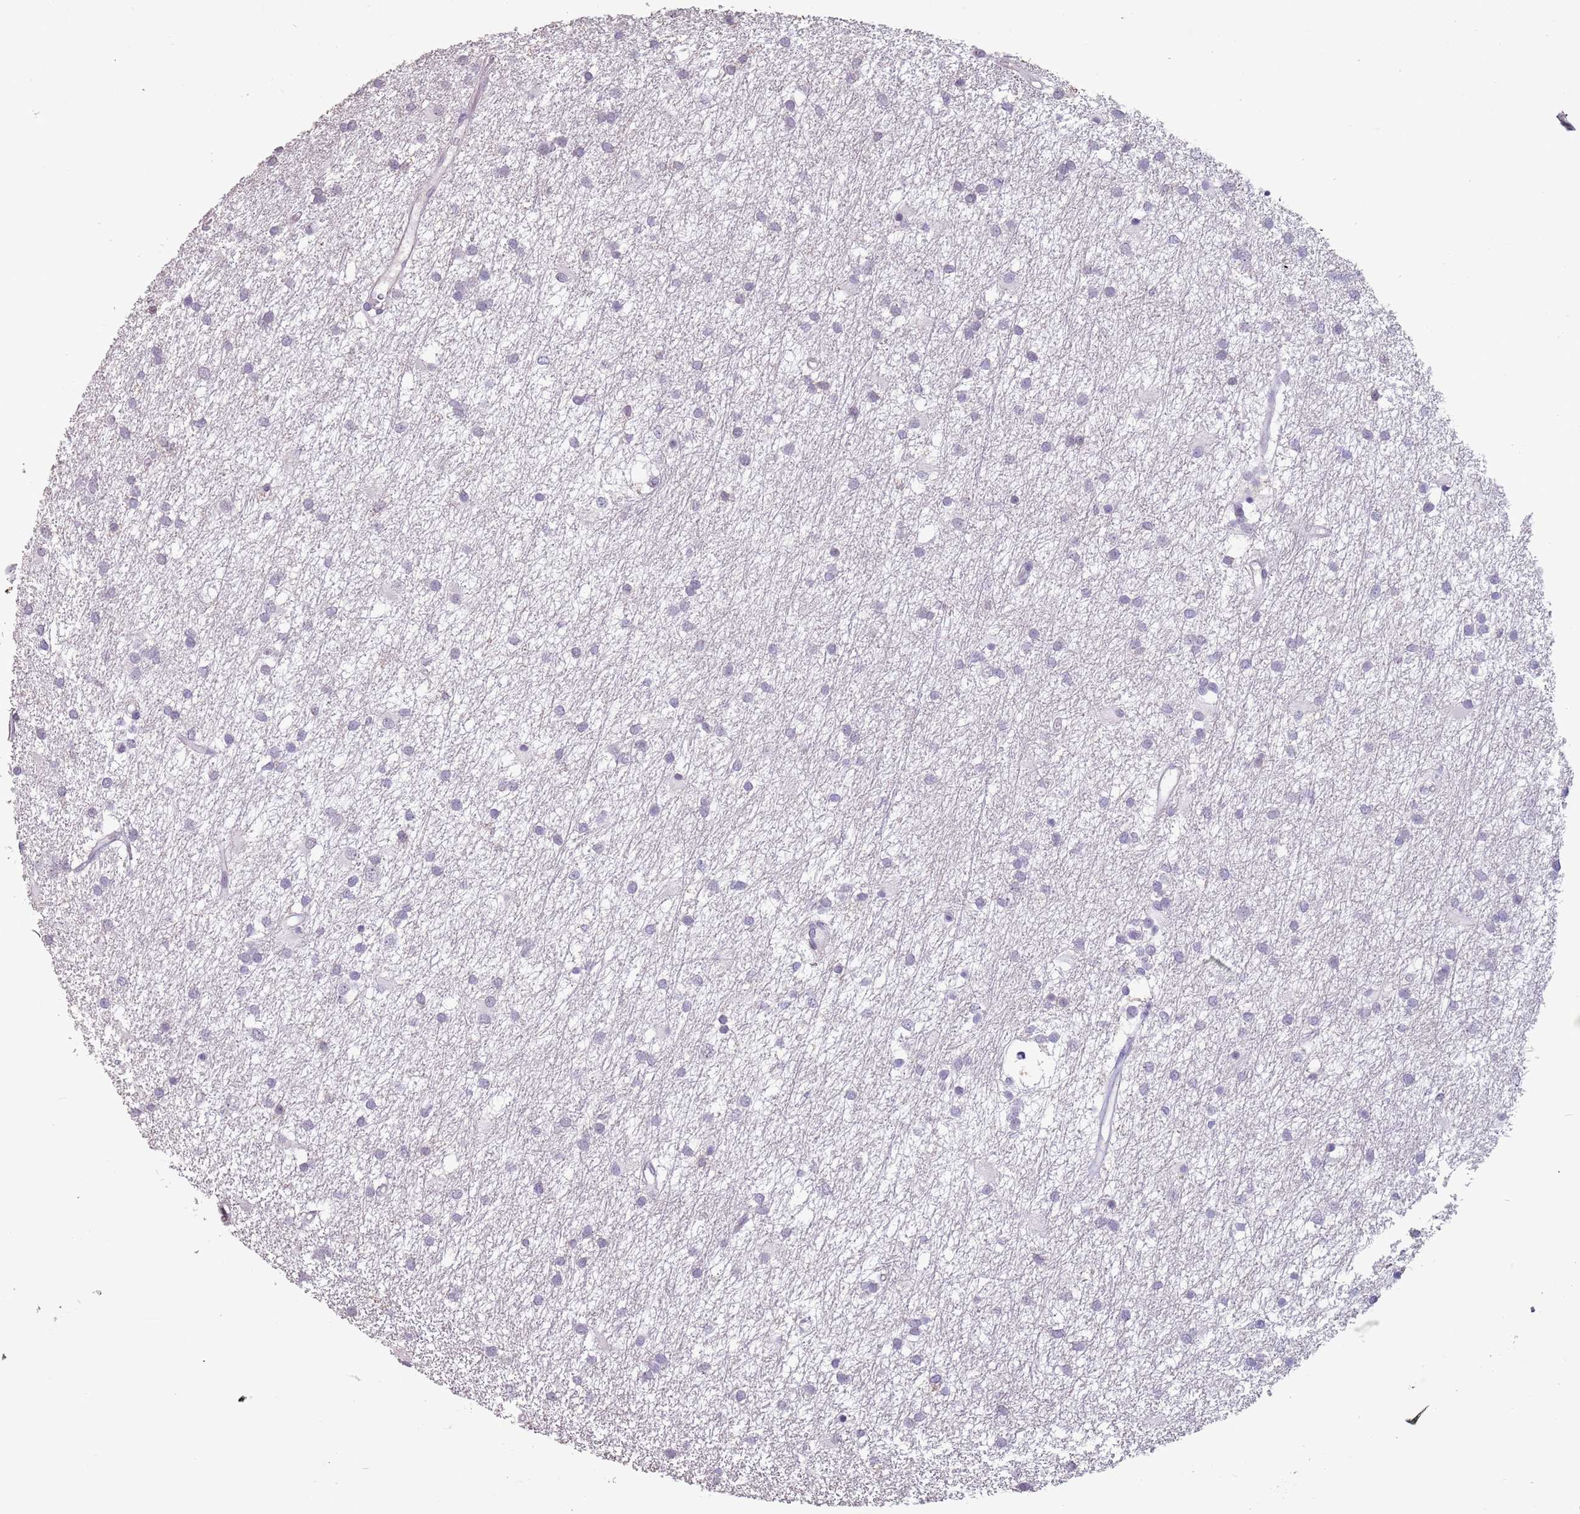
{"staining": {"intensity": "negative", "quantity": "none", "location": "none"}, "tissue": "glioma", "cell_type": "Tumor cells", "image_type": "cancer", "snomed": [{"axis": "morphology", "description": "Glioma, malignant, High grade"}, {"axis": "topography", "description": "Brain"}], "caption": "Immunohistochemical staining of human glioma exhibits no significant staining in tumor cells.", "gene": "SUN5", "patient": {"sex": "male", "age": 77}}